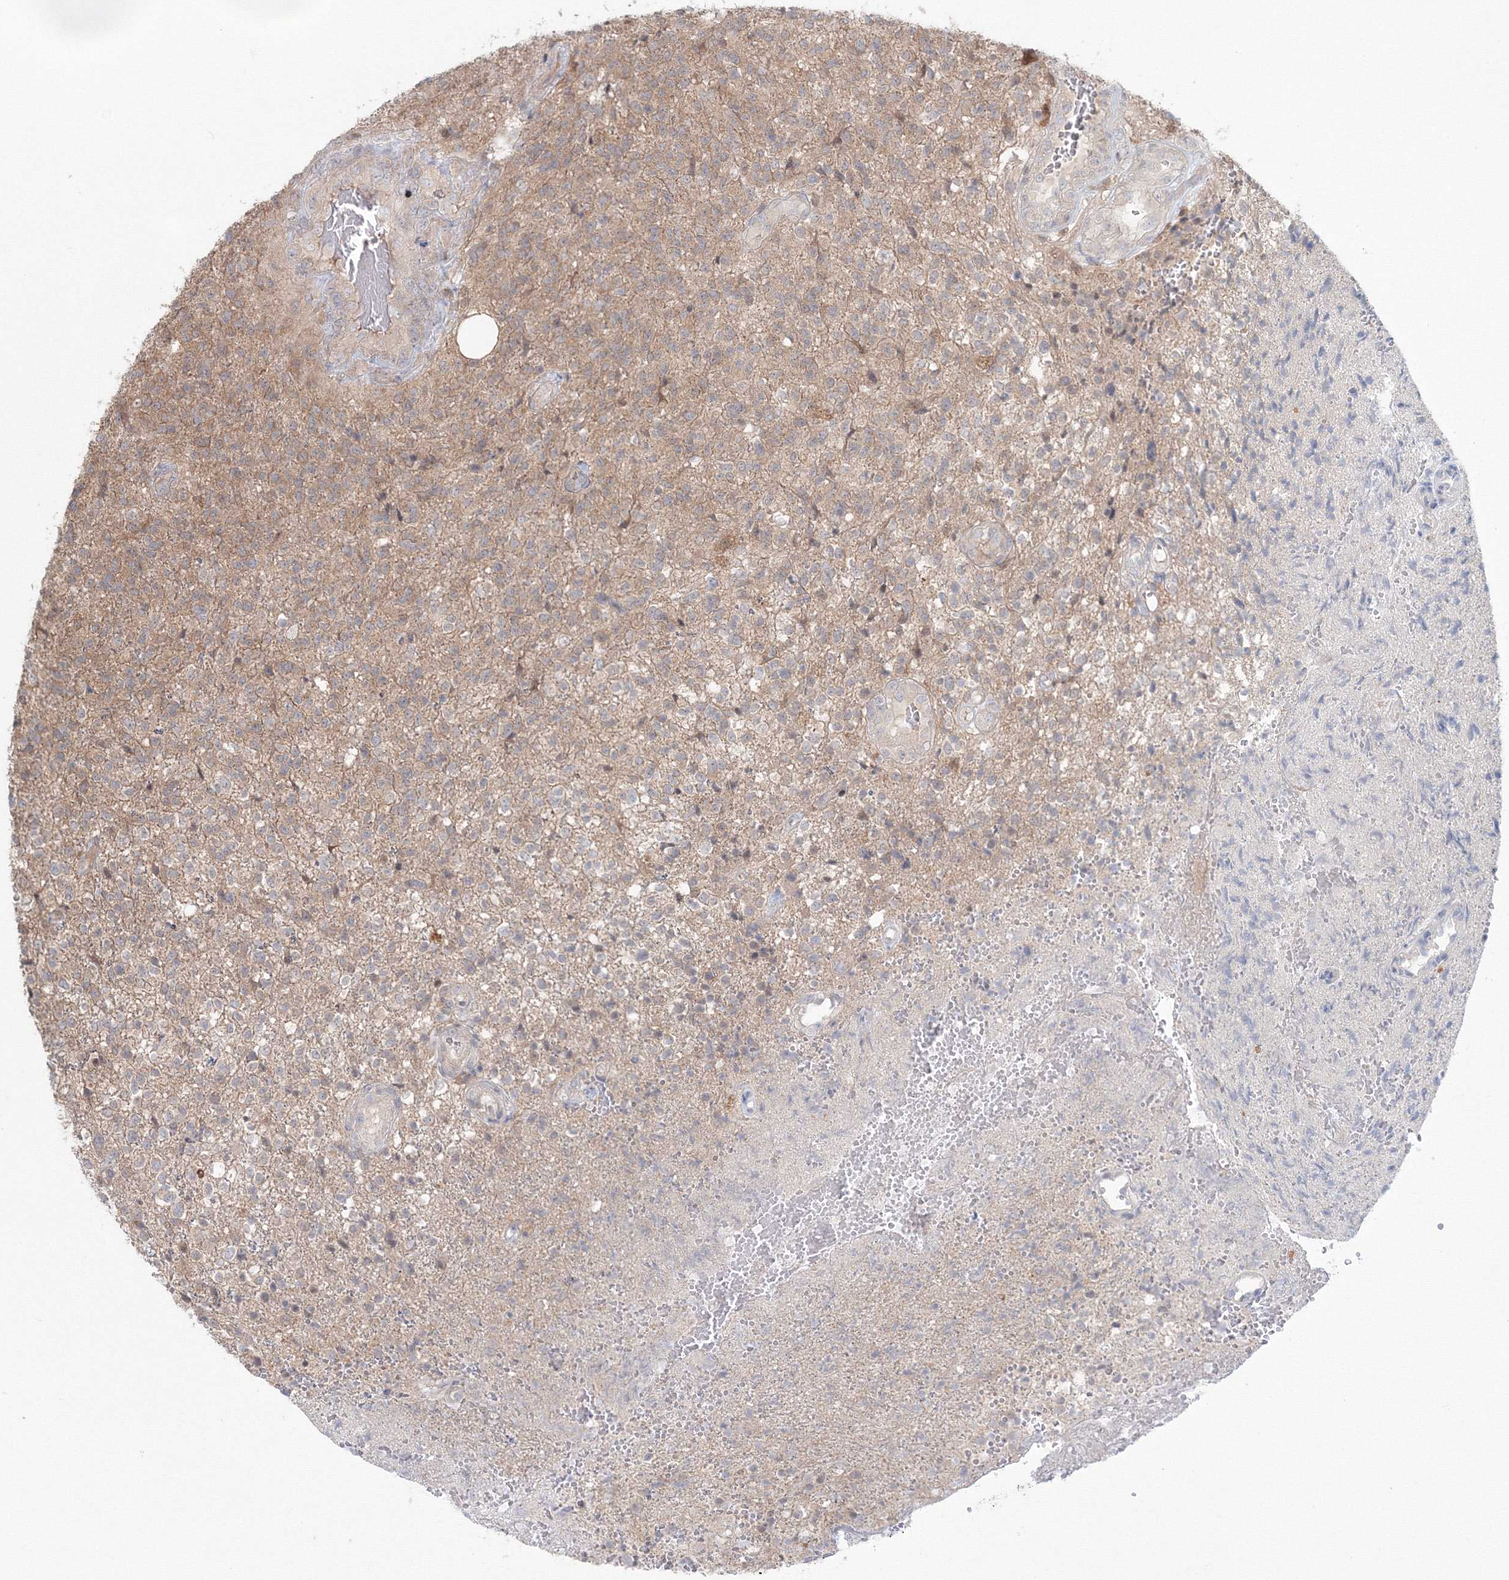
{"staining": {"intensity": "moderate", "quantity": ">75%", "location": "cytoplasmic/membranous"}, "tissue": "glioma", "cell_type": "Tumor cells", "image_type": "cancer", "snomed": [{"axis": "morphology", "description": "Glioma, malignant, High grade"}, {"axis": "topography", "description": "Brain"}], "caption": "A medium amount of moderate cytoplasmic/membranous expression is seen in approximately >75% of tumor cells in malignant glioma (high-grade) tissue. (DAB = brown stain, brightfield microscopy at high magnification).", "gene": "MKRN2", "patient": {"sex": "male", "age": 56}}